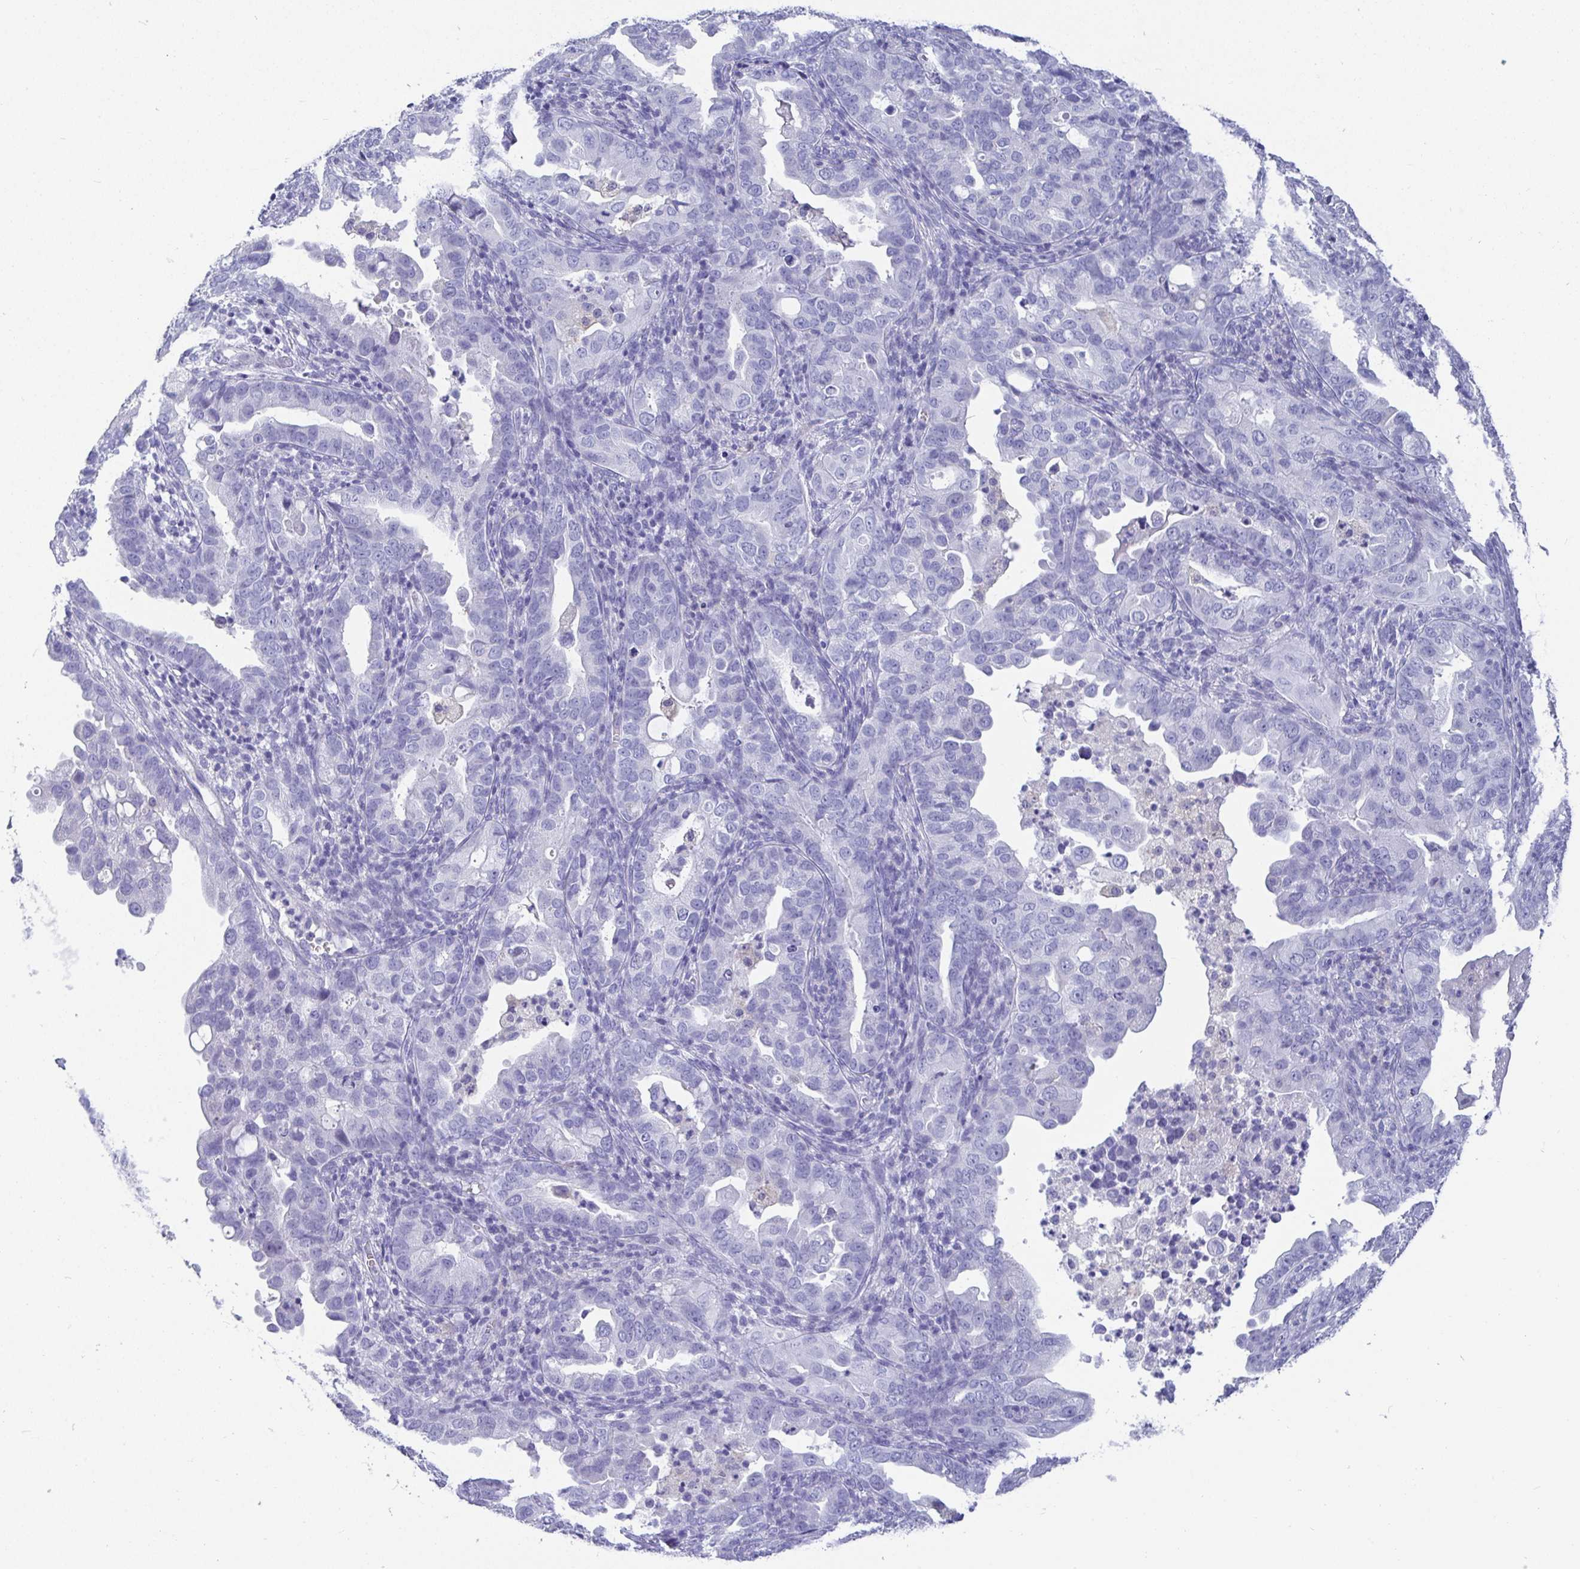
{"staining": {"intensity": "negative", "quantity": "none", "location": "none"}, "tissue": "endometrial cancer", "cell_type": "Tumor cells", "image_type": "cancer", "snomed": [{"axis": "morphology", "description": "Adenocarcinoma, NOS"}, {"axis": "topography", "description": "Endometrium"}], "caption": "Adenocarcinoma (endometrial) was stained to show a protein in brown. There is no significant staining in tumor cells.", "gene": "TMEM241", "patient": {"sex": "female", "age": 57}}